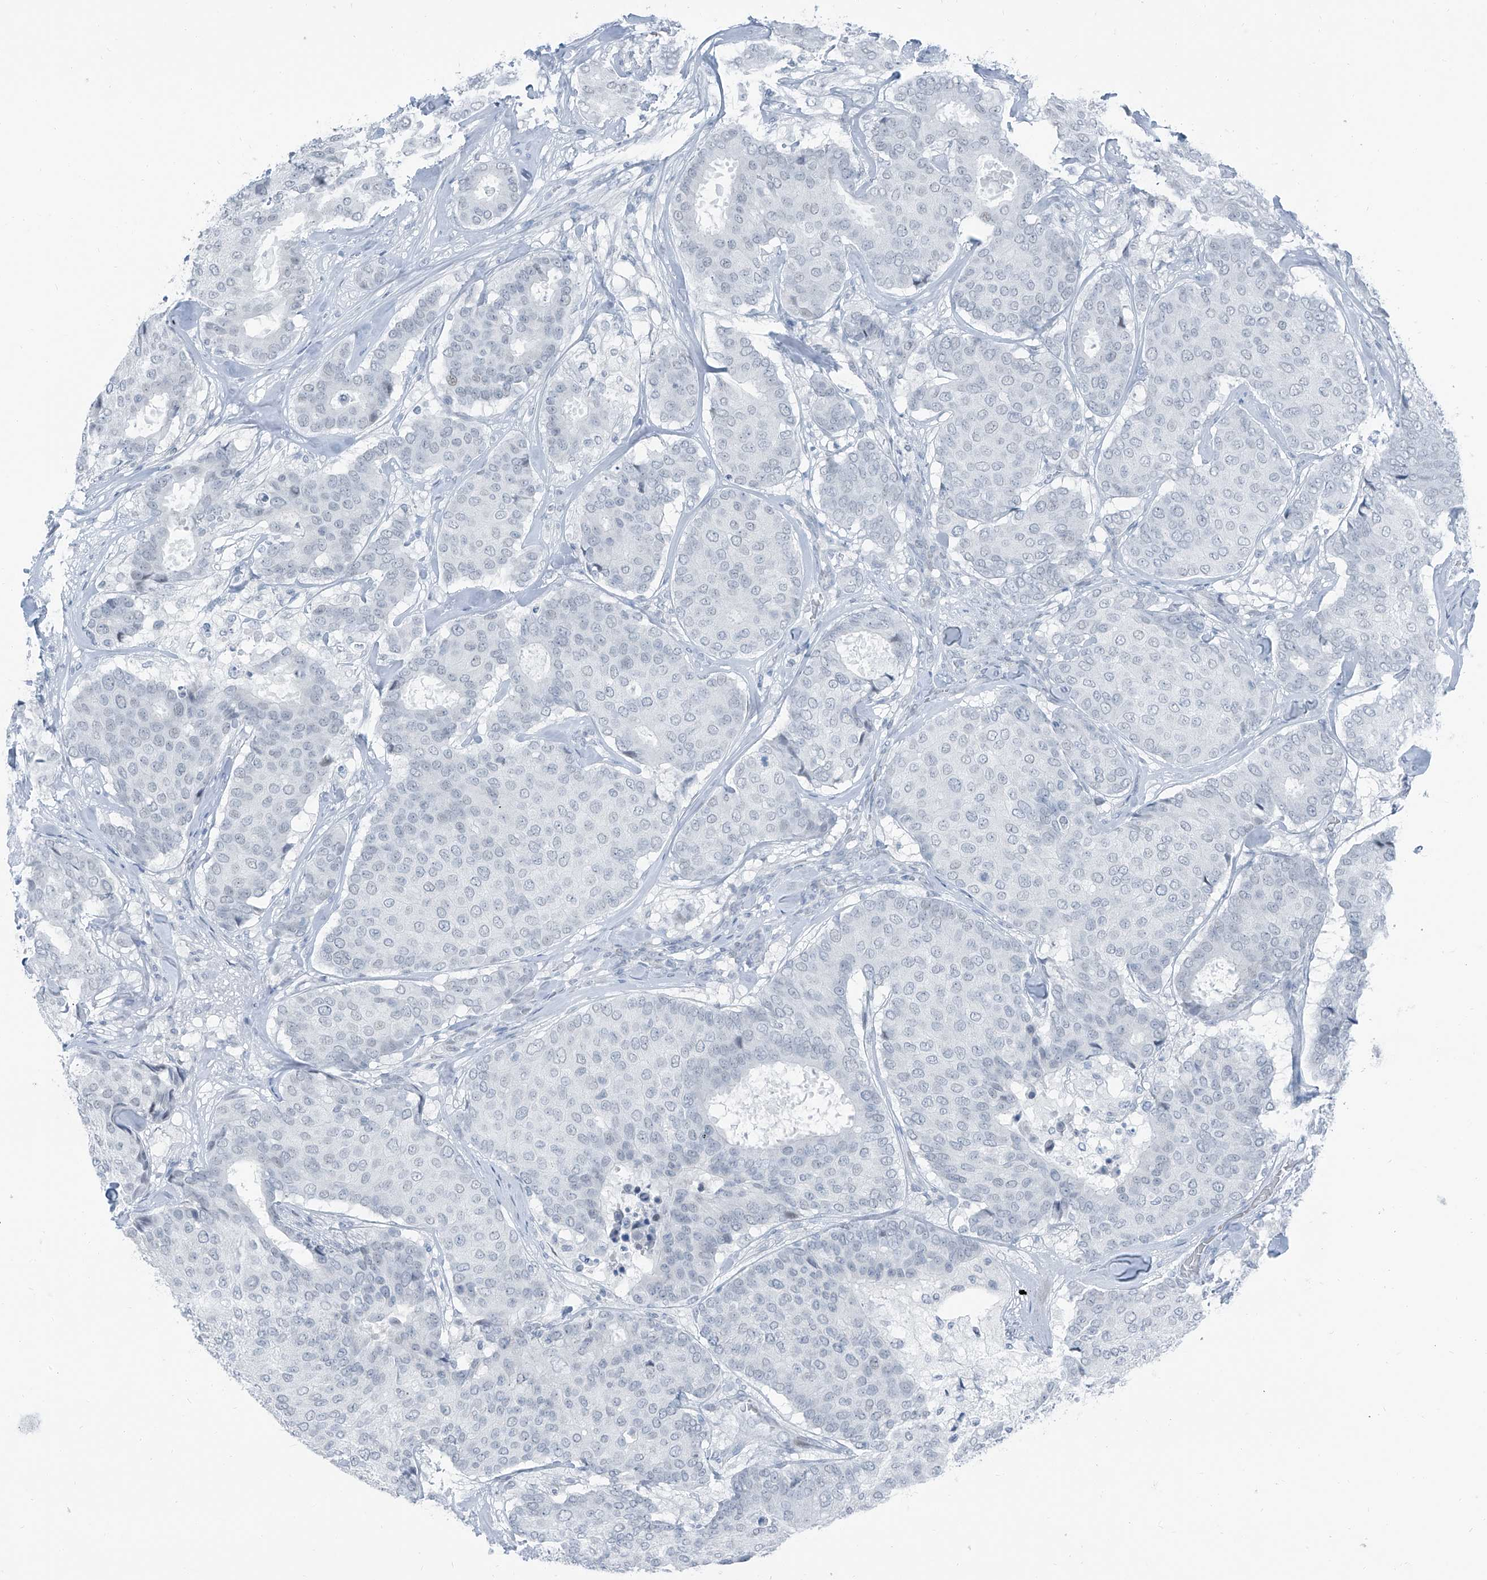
{"staining": {"intensity": "negative", "quantity": "none", "location": "none"}, "tissue": "breast cancer", "cell_type": "Tumor cells", "image_type": "cancer", "snomed": [{"axis": "morphology", "description": "Duct carcinoma"}, {"axis": "topography", "description": "Breast"}], "caption": "This is an immunohistochemistry (IHC) micrograph of breast cancer. There is no expression in tumor cells.", "gene": "RGN", "patient": {"sex": "female", "age": 75}}